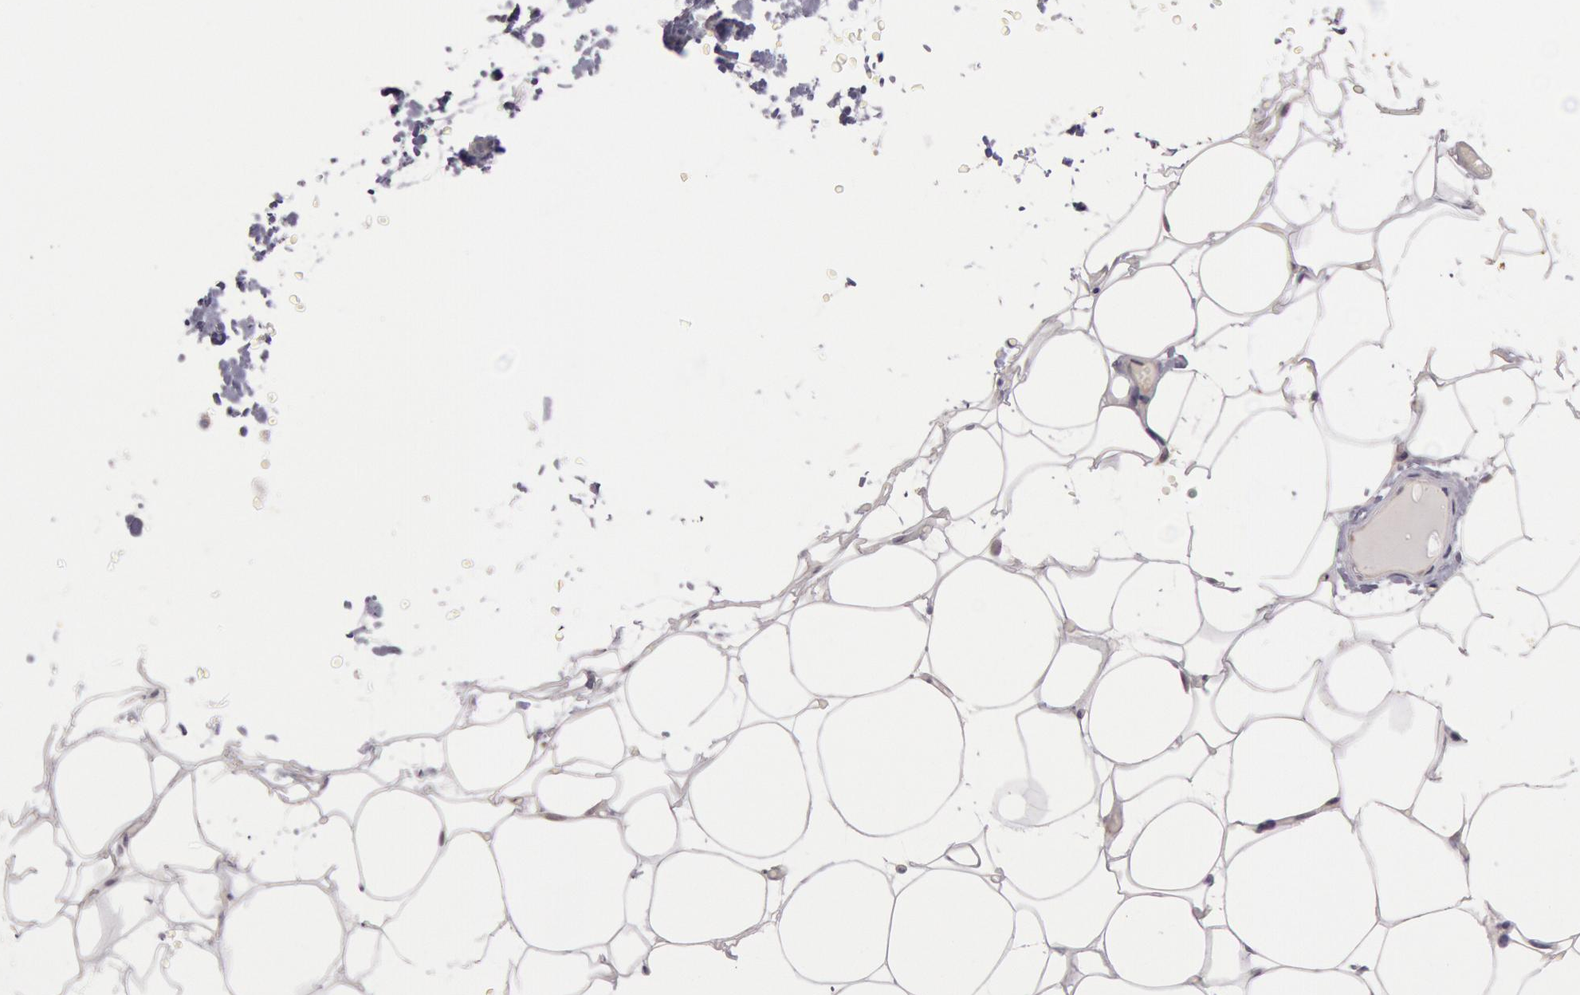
{"staining": {"intensity": "negative", "quantity": "none", "location": "none"}, "tissue": "adipose tissue", "cell_type": "Adipocytes", "image_type": "normal", "snomed": [{"axis": "morphology", "description": "Normal tissue, NOS"}, {"axis": "morphology", "description": "Fibrosis, NOS"}, {"axis": "topography", "description": "Breast"}], "caption": "DAB (3,3'-diaminobenzidine) immunohistochemical staining of benign human adipose tissue reveals no significant positivity in adipocytes.", "gene": "AMOTL1", "patient": {"sex": "female", "age": 24}}